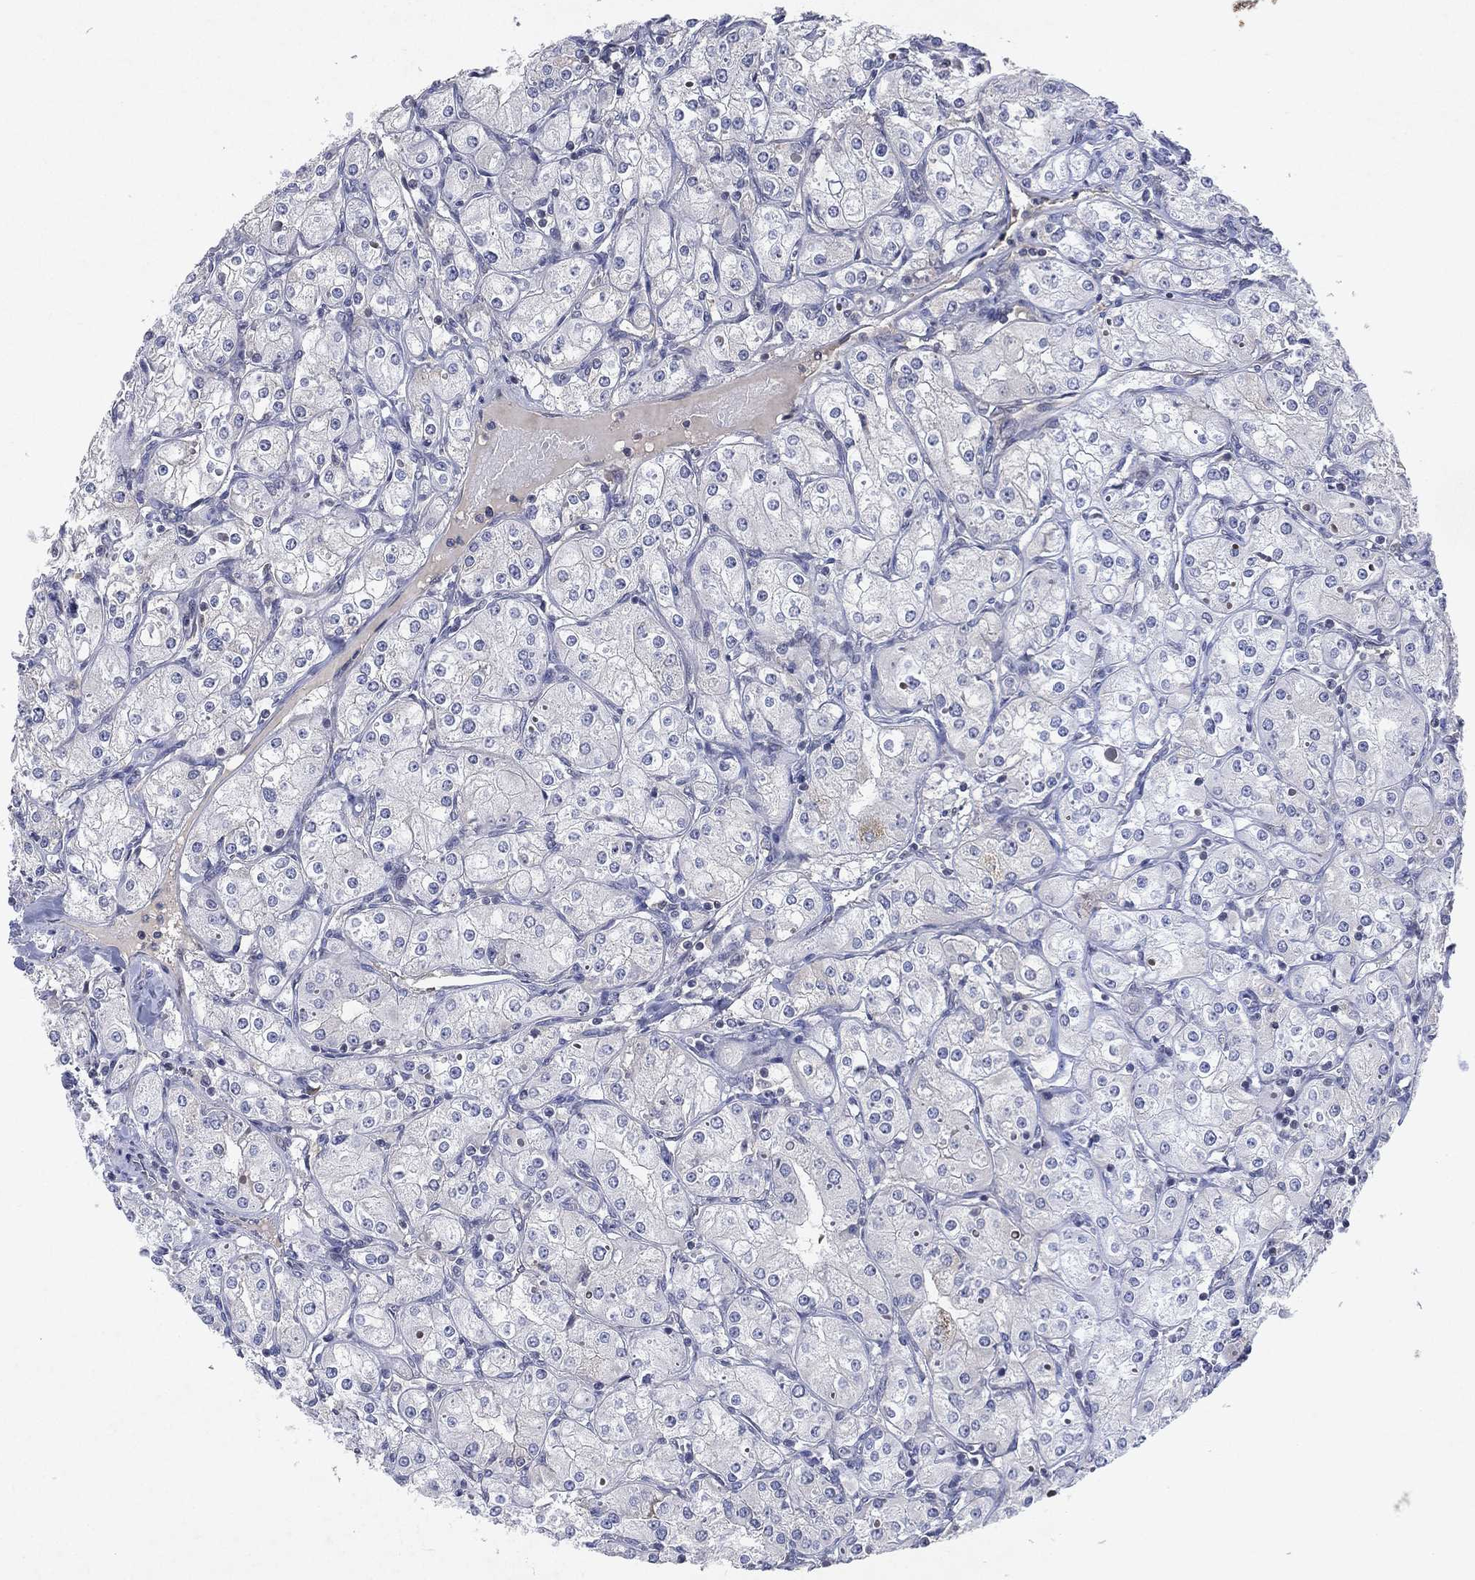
{"staining": {"intensity": "negative", "quantity": "none", "location": "none"}, "tissue": "renal cancer", "cell_type": "Tumor cells", "image_type": "cancer", "snomed": [{"axis": "morphology", "description": "Adenocarcinoma, NOS"}, {"axis": "topography", "description": "Kidney"}], "caption": "High power microscopy histopathology image of an IHC photomicrograph of renal adenocarcinoma, revealing no significant expression in tumor cells.", "gene": "FLI1", "patient": {"sex": "male", "age": 77}}